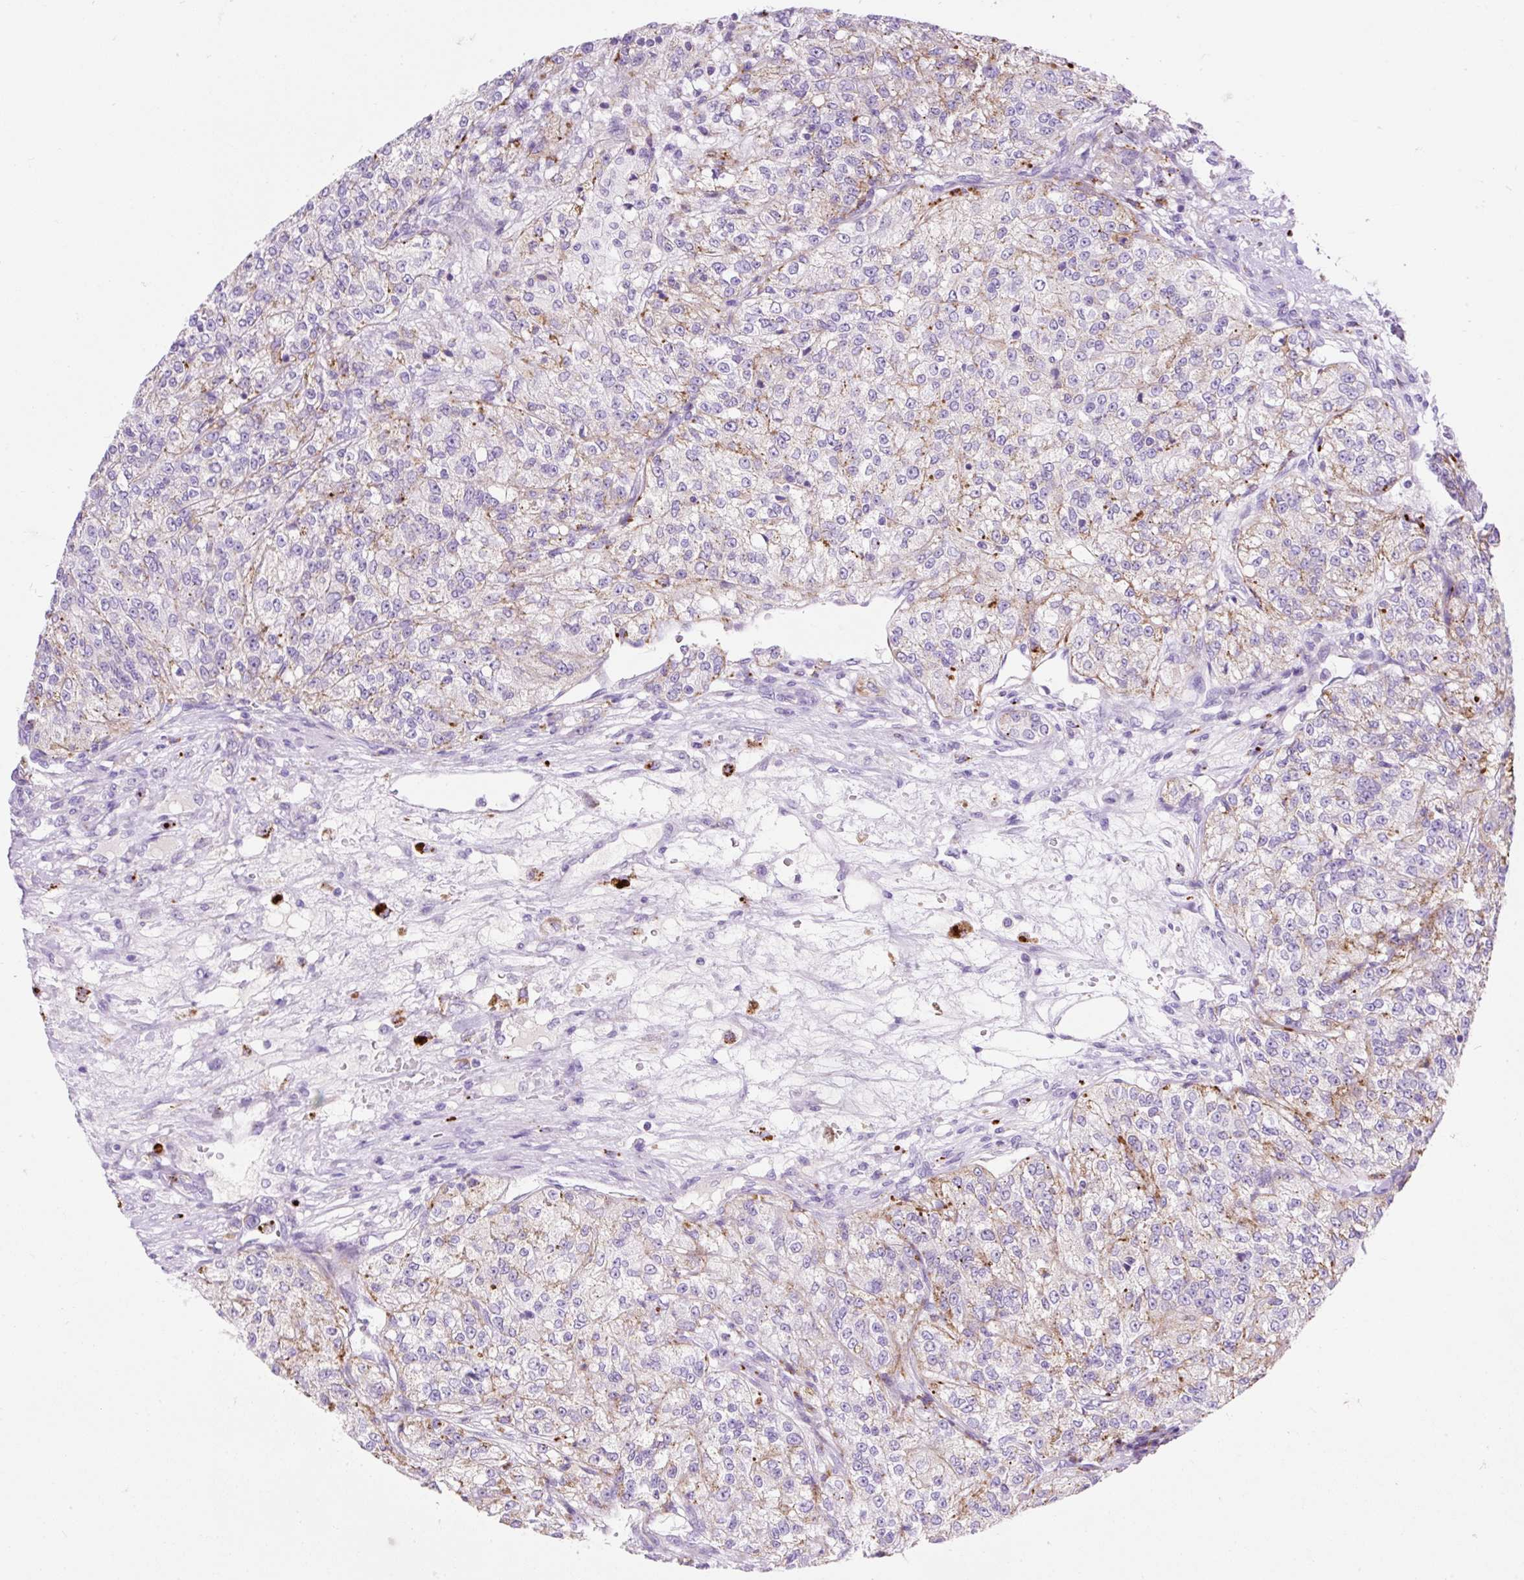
{"staining": {"intensity": "weak", "quantity": "25%-75%", "location": "cytoplasmic/membranous"}, "tissue": "renal cancer", "cell_type": "Tumor cells", "image_type": "cancer", "snomed": [{"axis": "morphology", "description": "Adenocarcinoma, NOS"}, {"axis": "topography", "description": "Kidney"}], "caption": "Protein expression by IHC shows weak cytoplasmic/membranous staining in about 25%-75% of tumor cells in renal adenocarcinoma. Ihc stains the protein of interest in brown and the nuclei are stained blue.", "gene": "HEXB", "patient": {"sex": "female", "age": 63}}